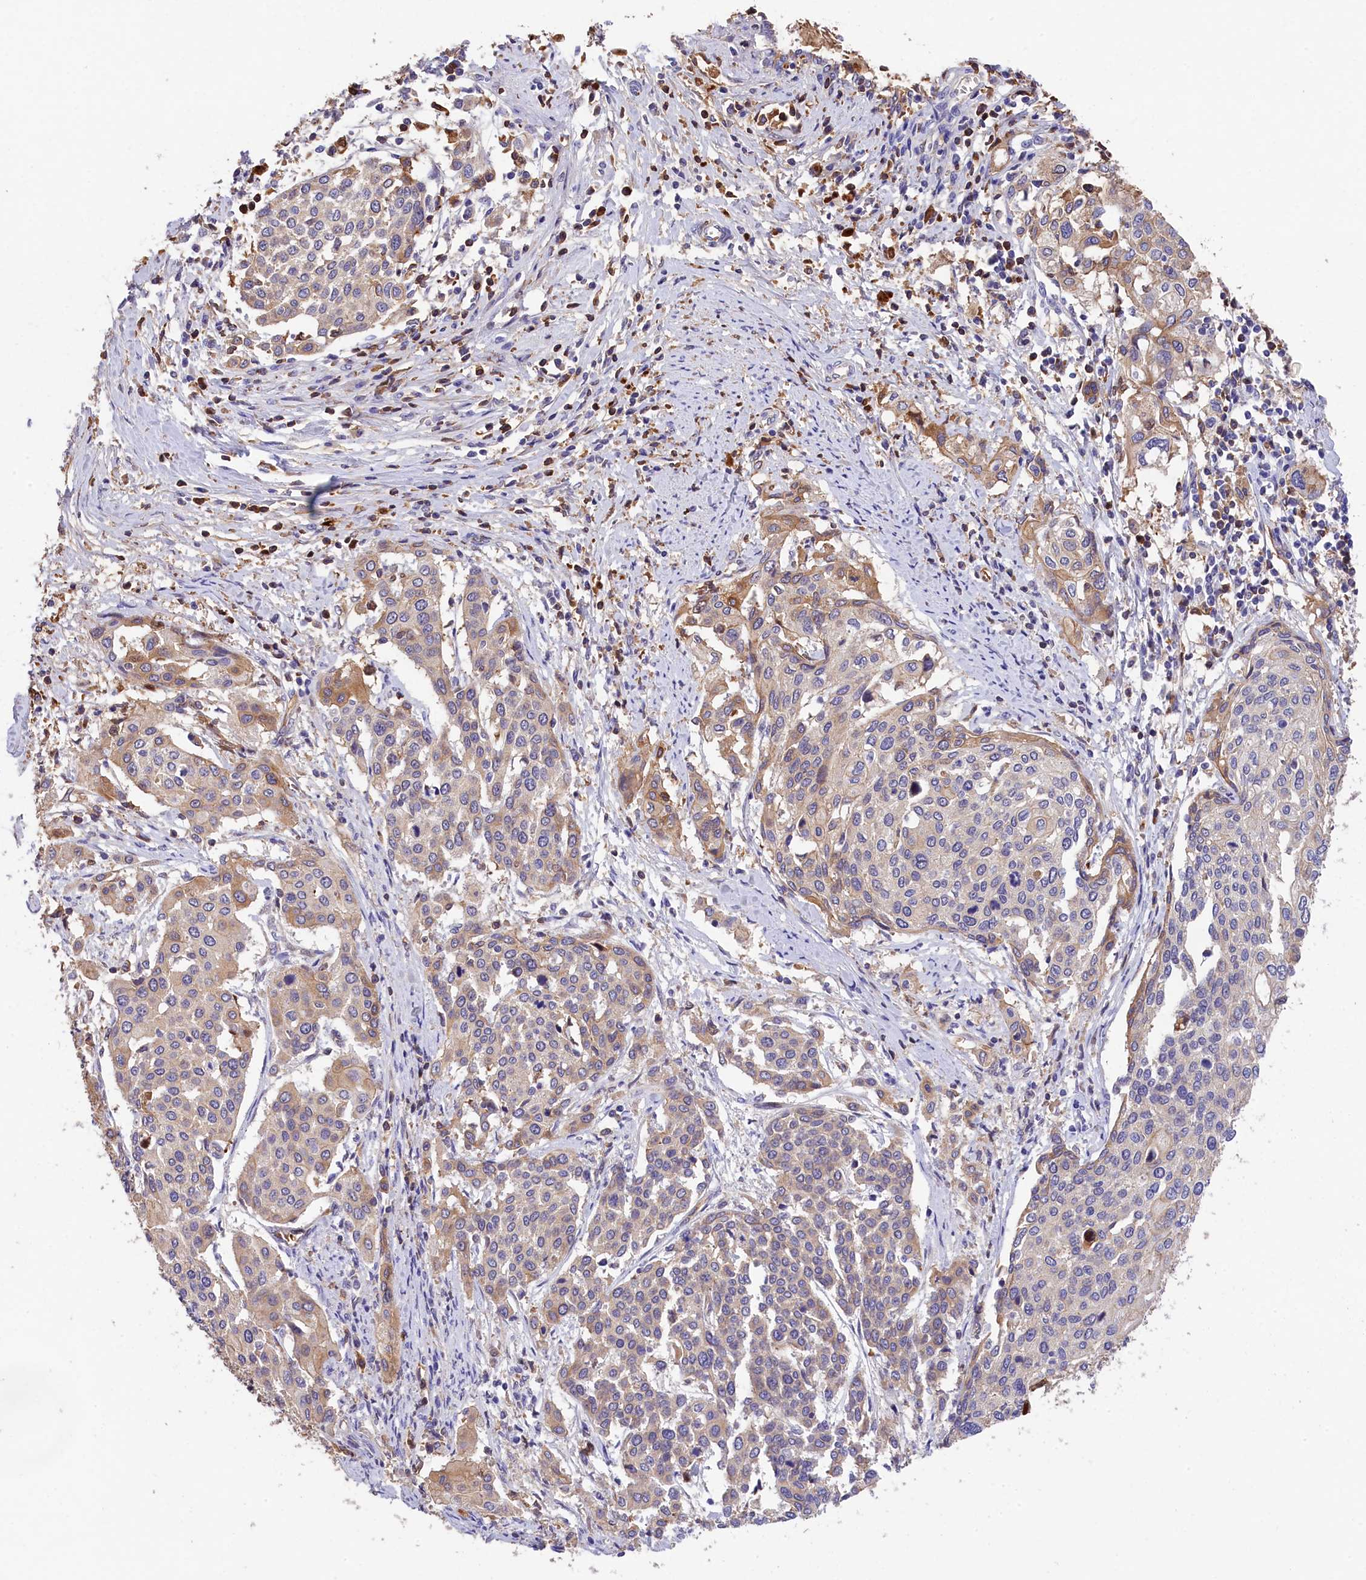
{"staining": {"intensity": "moderate", "quantity": "<25%", "location": "cytoplasmic/membranous"}, "tissue": "cervical cancer", "cell_type": "Tumor cells", "image_type": "cancer", "snomed": [{"axis": "morphology", "description": "Squamous cell carcinoma, NOS"}, {"axis": "topography", "description": "Cervix"}], "caption": "Immunohistochemical staining of human squamous cell carcinoma (cervical) exhibits low levels of moderate cytoplasmic/membranous positivity in about <25% of tumor cells.", "gene": "PHAF1", "patient": {"sex": "female", "age": 44}}